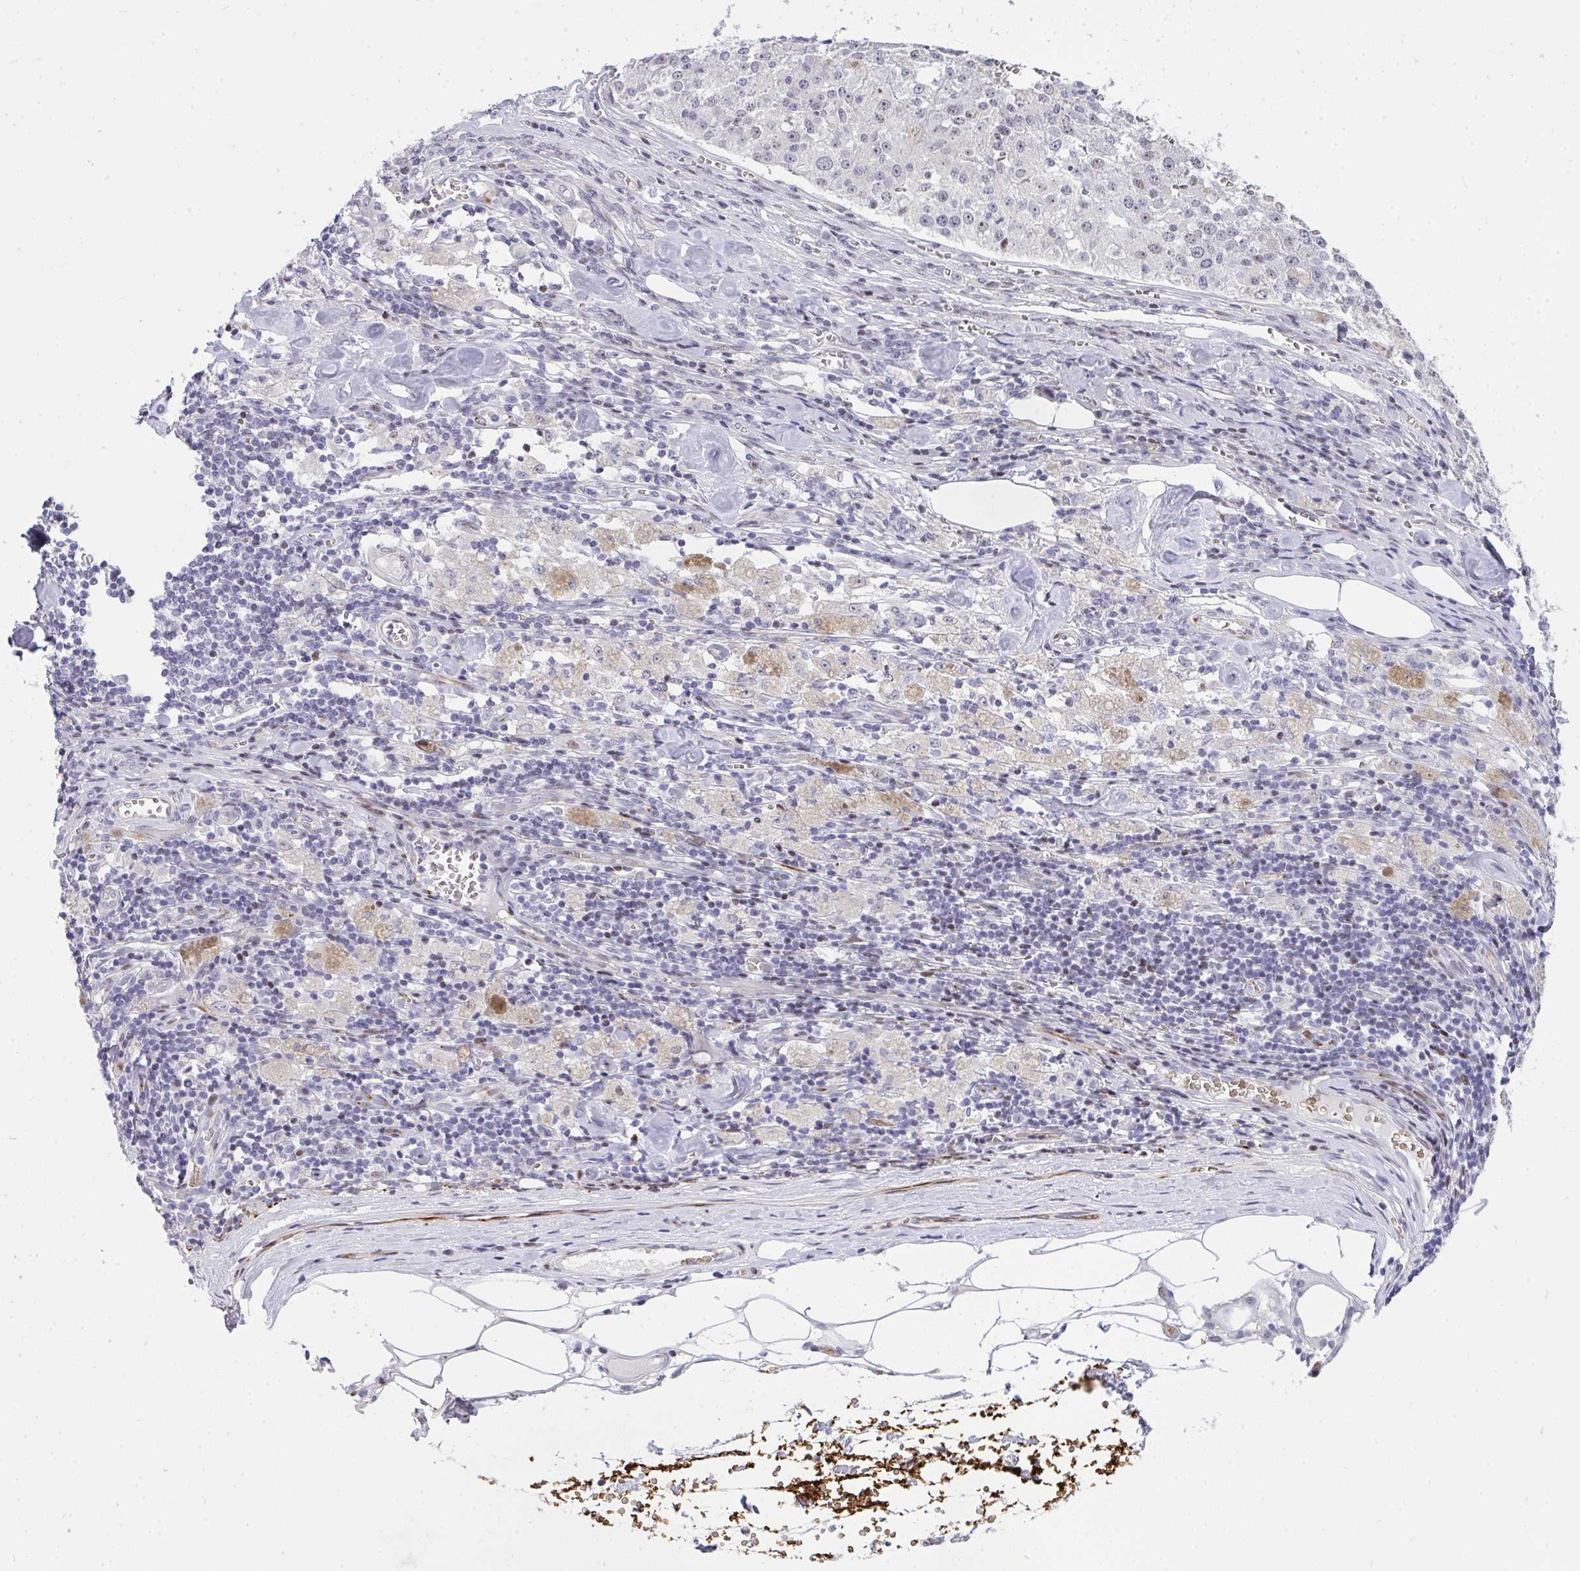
{"staining": {"intensity": "weak", "quantity": "25%-75%", "location": "nuclear"}, "tissue": "melanoma", "cell_type": "Tumor cells", "image_type": "cancer", "snomed": [{"axis": "morphology", "description": "Malignant melanoma, Metastatic site"}, {"axis": "topography", "description": "Lymph node"}], "caption": "IHC of melanoma reveals low levels of weak nuclear expression in about 25%-75% of tumor cells.", "gene": "PLPPR3", "patient": {"sex": "female", "age": 64}}